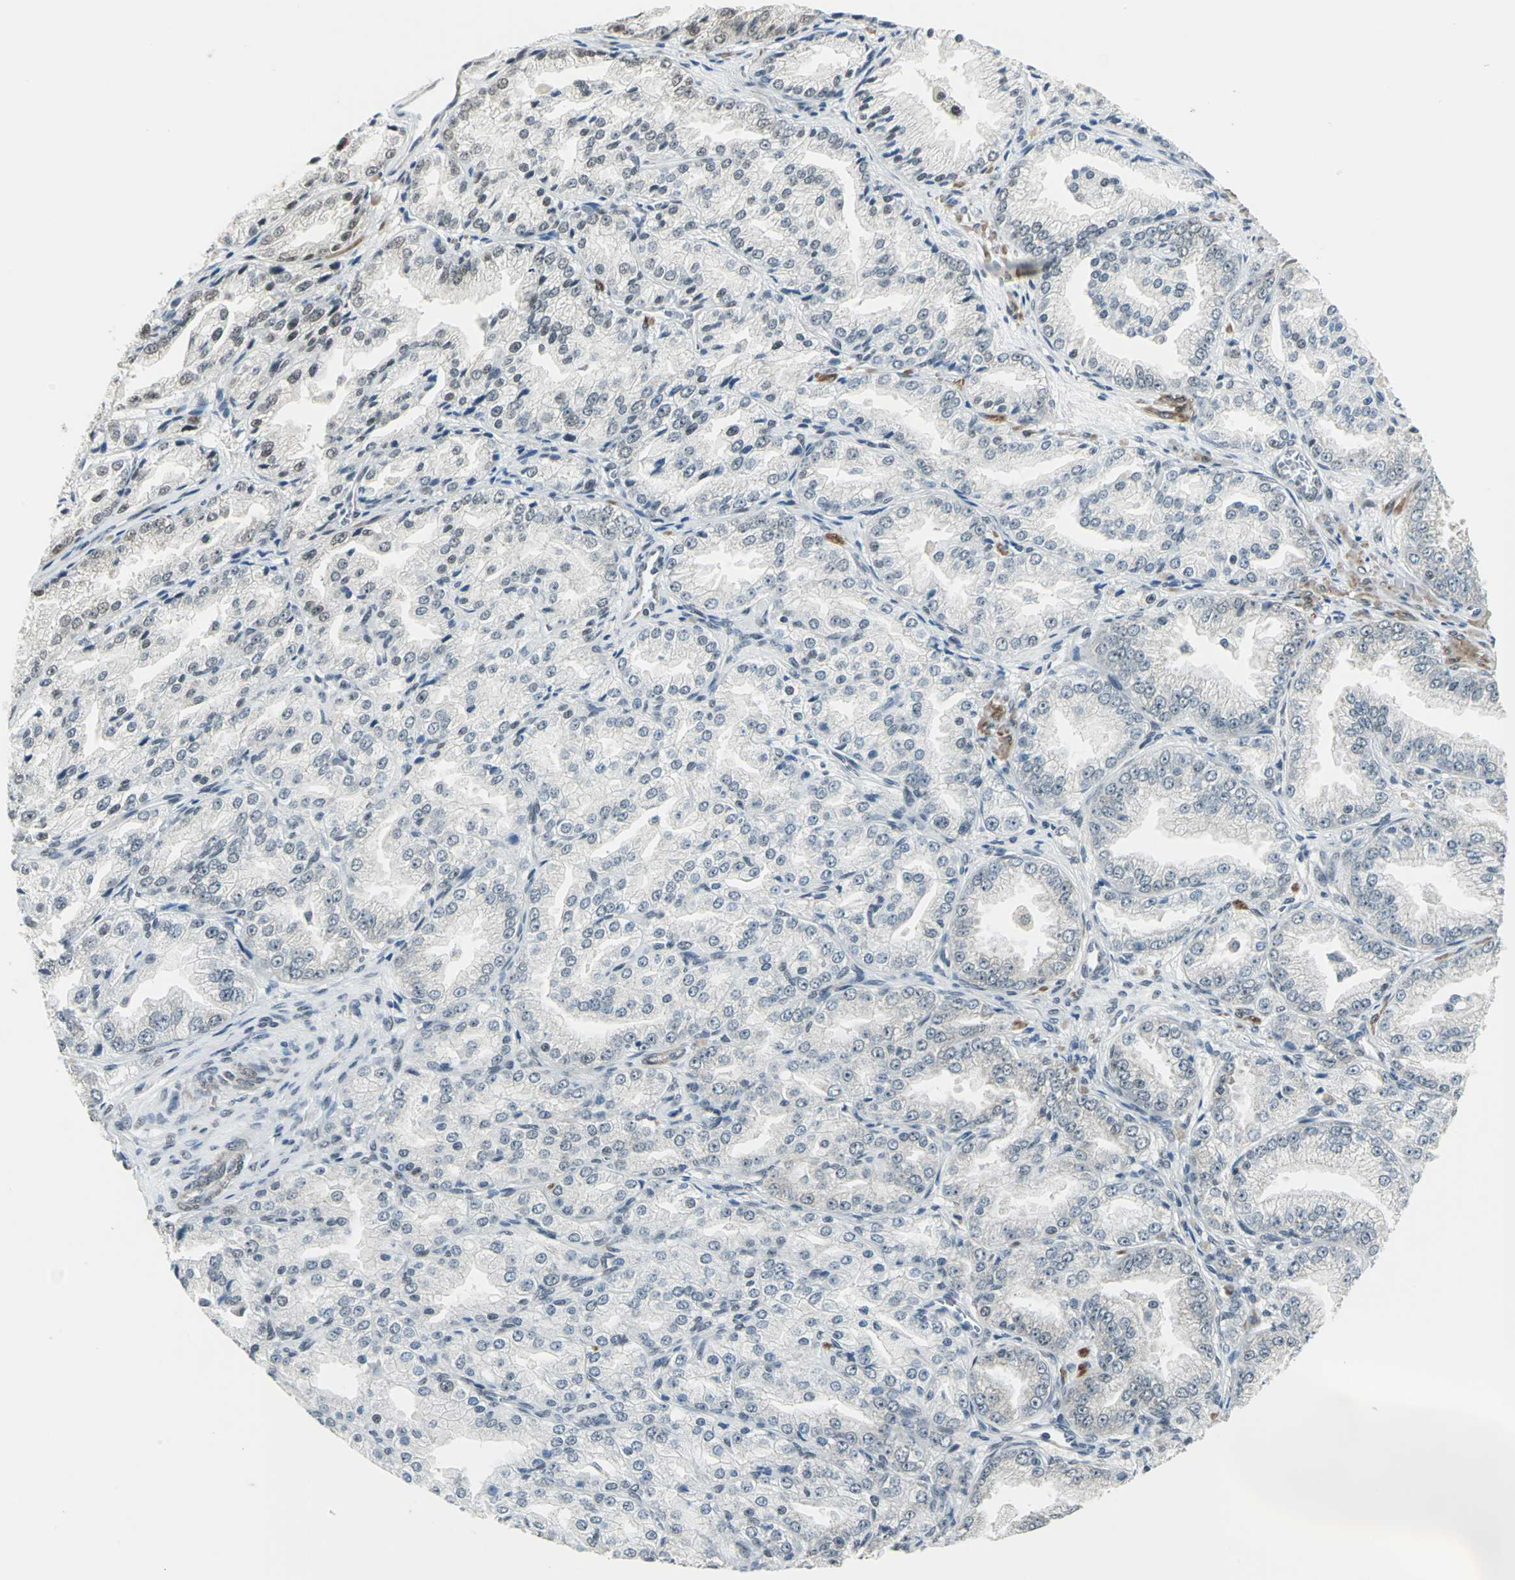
{"staining": {"intensity": "negative", "quantity": "none", "location": "none"}, "tissue": "prostate cancer", "cell_type": "Tumor cells", "image_type": "cancer", "snomed": [{"axis": "morphology", "description": "Adenocarcinoma, High grade"}, {"axis": "topography", "description": "Prostate"}], "caption": "This photomicrograph is of prostate cancer (adenocarcinoma (high-grade)) stained with immunohistochemistry (IHC) to label a protein in brown with the nuclei are counter-stained blue. There is no positivity in tumor cells. Brightfield microscopy of IHC stained with DAB (3,3'-diaminobenzidine) (brown) and hematoxylin (blue), captured at high magnification.", "gene": "MTA1", "patient": {"sex": "male", "age": 61}}